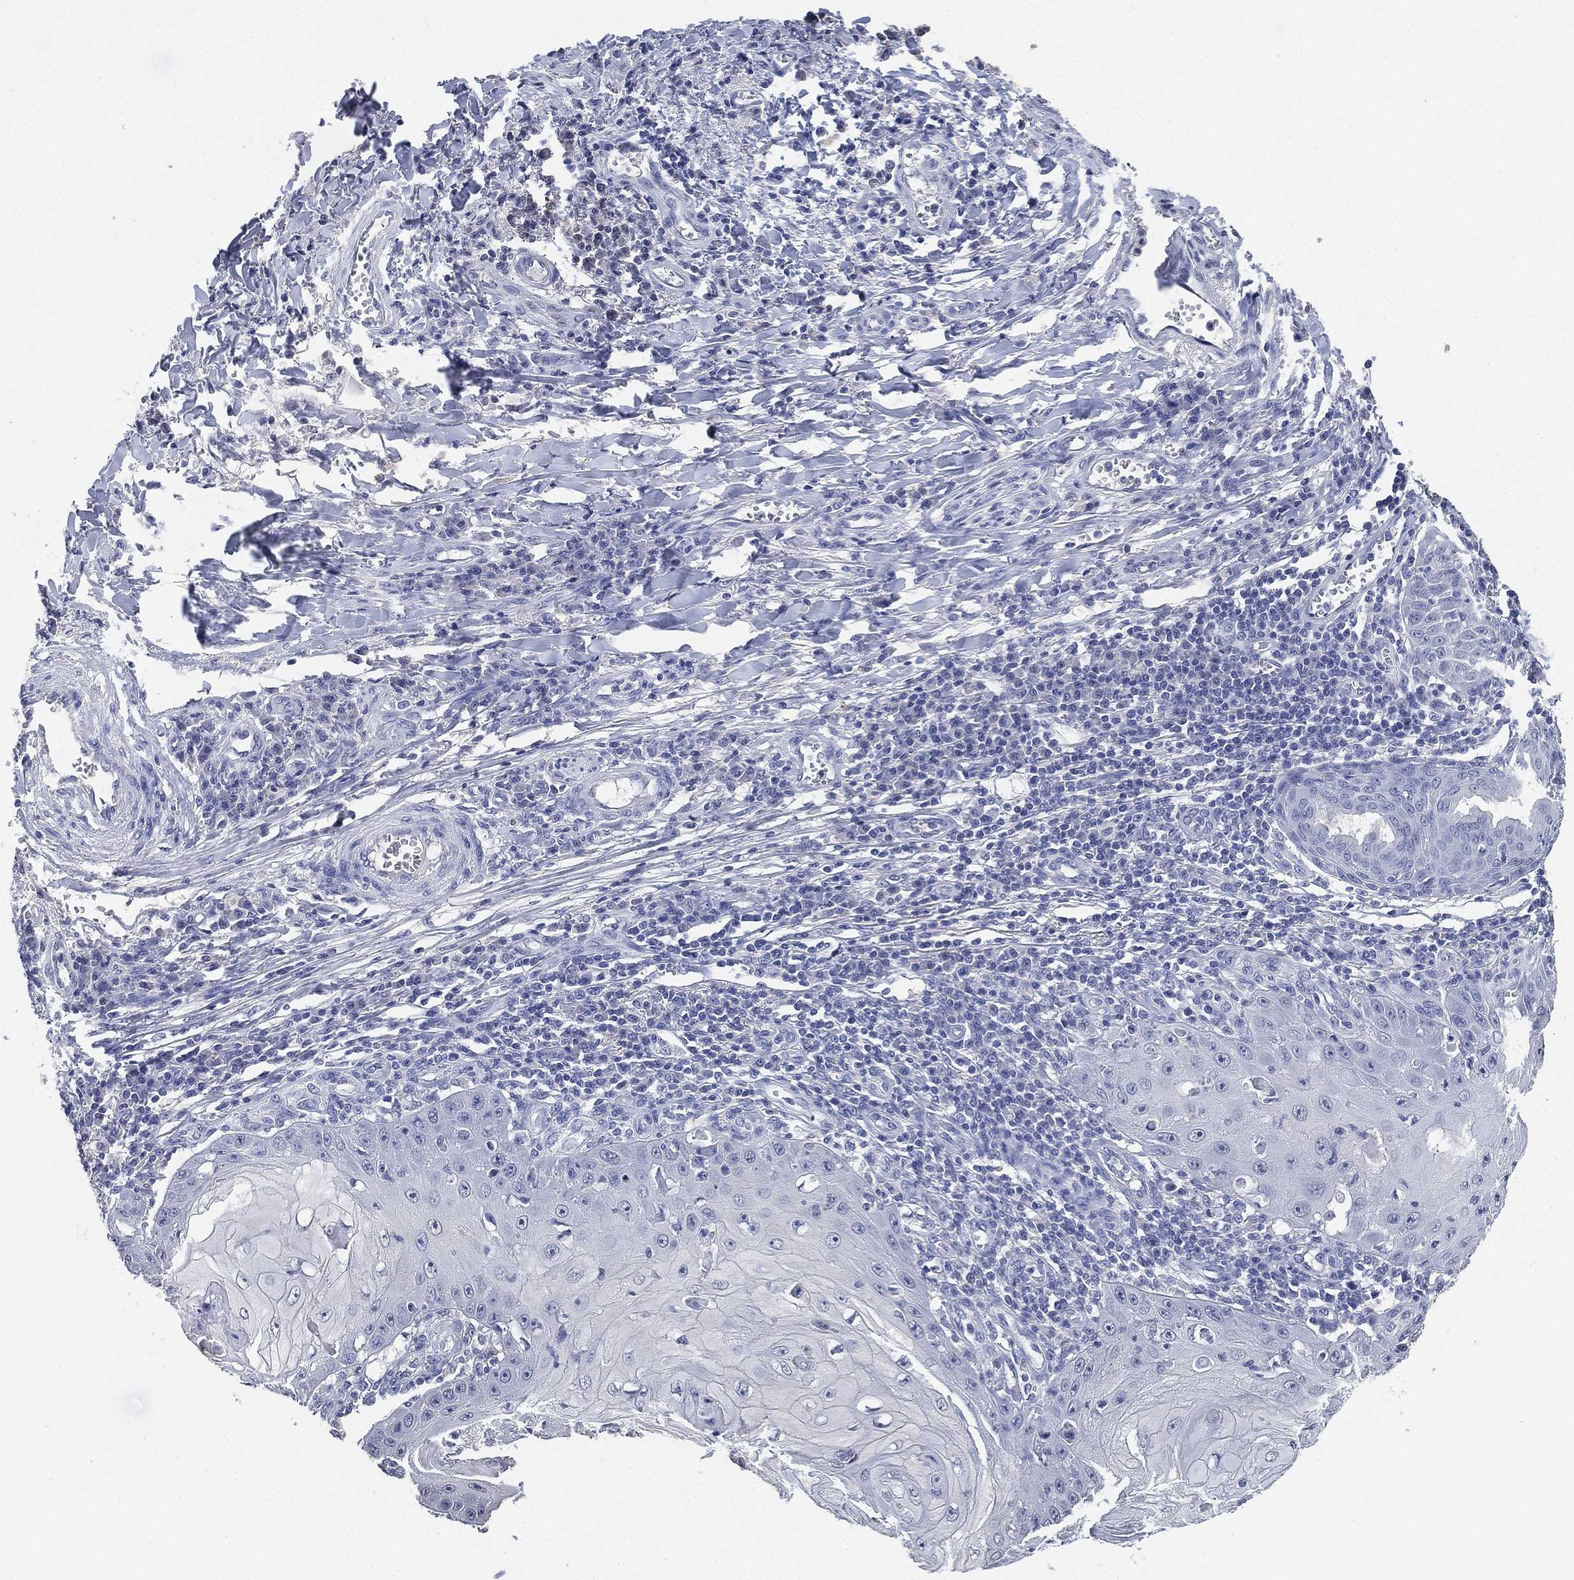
{"staining": {"intensity": "negative", "quantity": "none", "location": "none"}, "tissue": "skin cancer", "cell_type": "Tumor cells", "image_type": "cancer", "snomed": [{"axis": "morphology", "description": "Squamous cell carcinoma, NOS"}, {"axis": "topography", "description": "Skin"}], "caption": "The histopathology image displays no significant positivity in tumor cells of skin cancer (squamous cell carcinoma).", "gene": "IYD", "patient": {"sex": "male", "age": 70}}